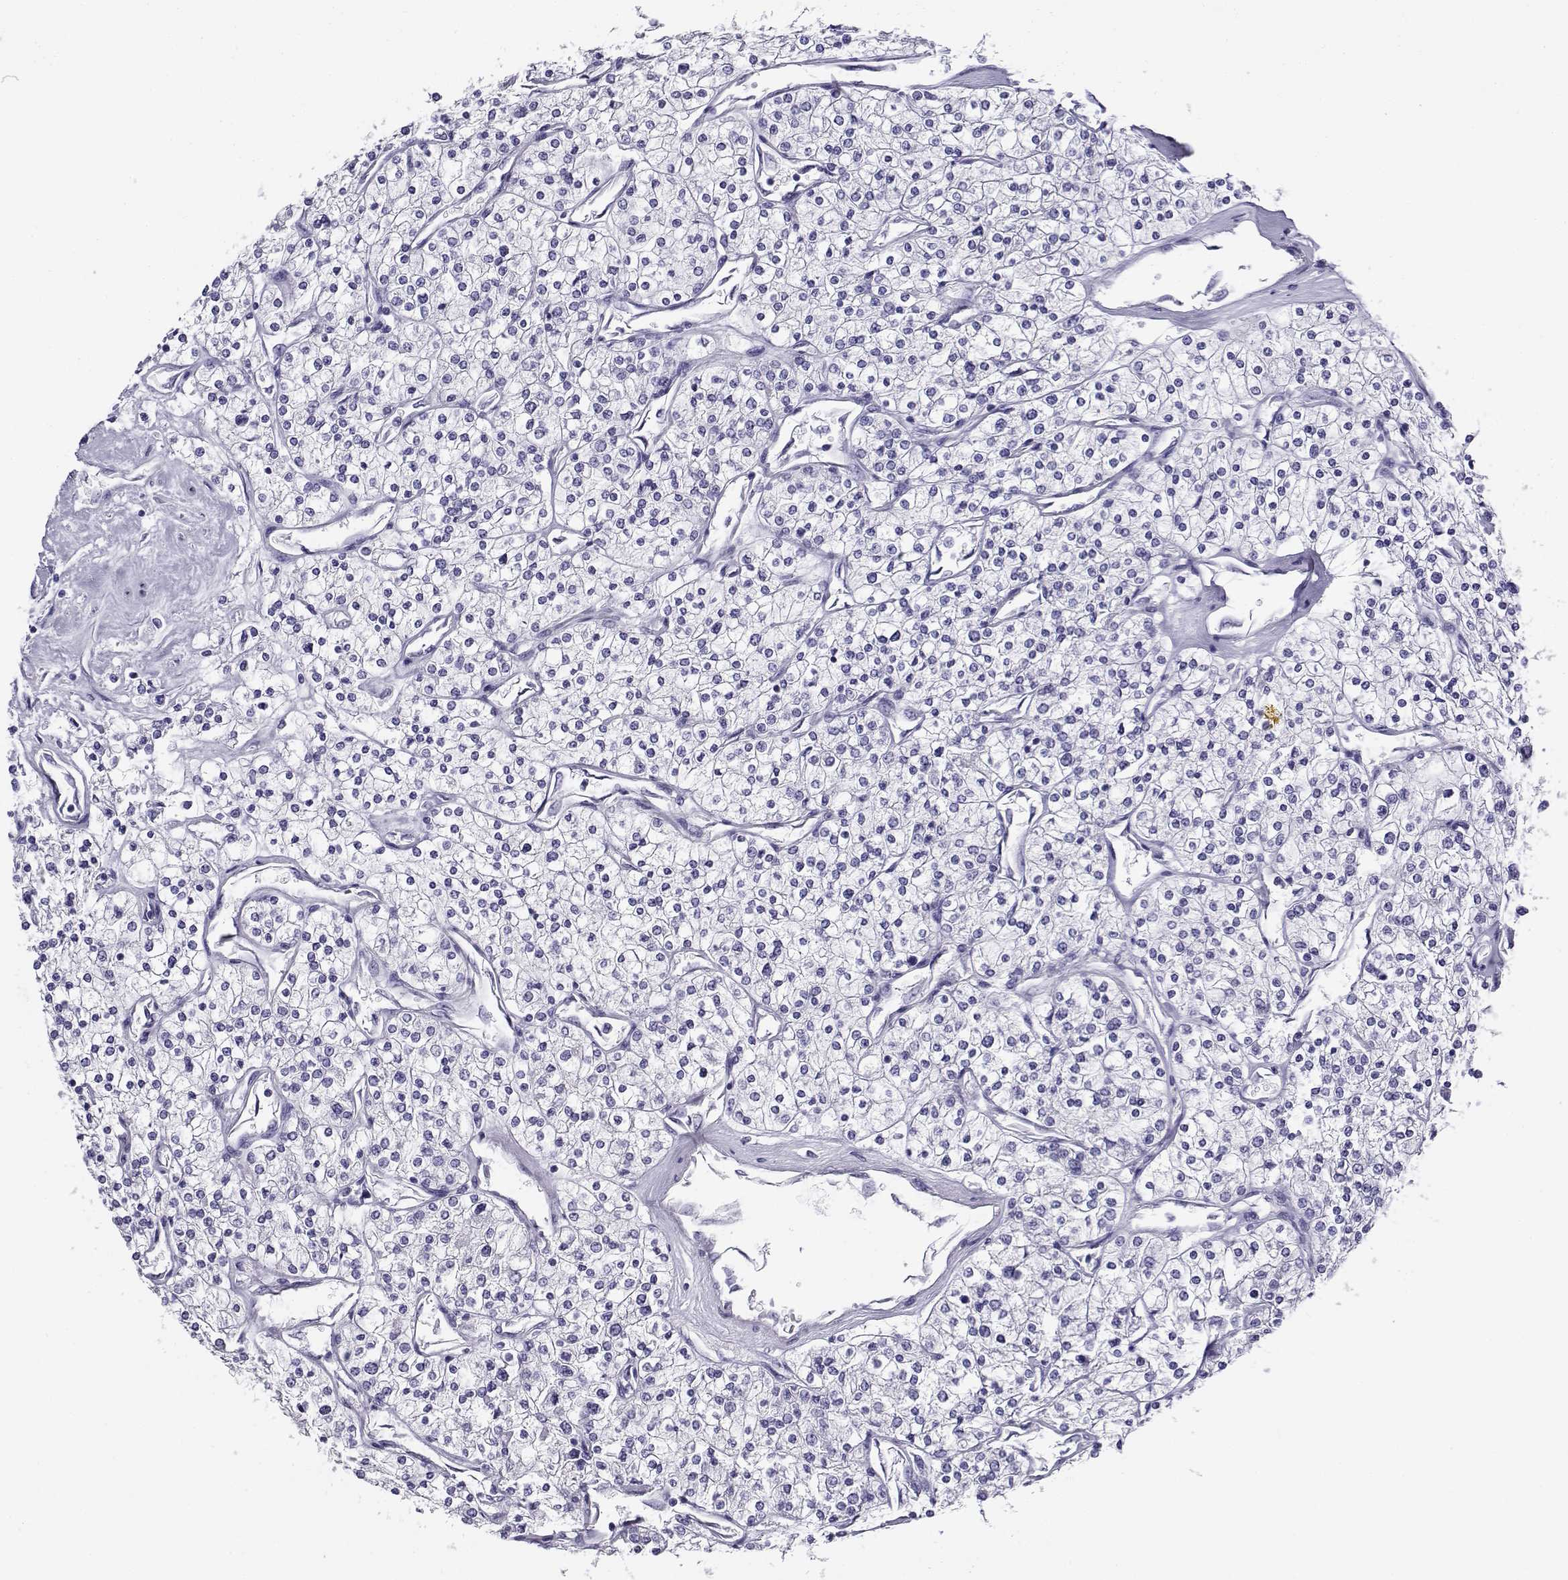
{"staining": {"intensity": "negative", "quantity": "none", "location": "none"}, "tissue": "renal cancer", "cell_type": "Tumor cells", "image_type": "cancer", "snomed": [{"axis": "morphology", "description": "Adenocarcinoma, NOS"}, {"axis": "topography", "description": "Kidney"}], "caption": "Protein analysis of adenocarcinoma (renal) exhibits no significant expression in tumor cells.", "gene": "CABS1", "patient": {"sex": "male", "age": 80}}